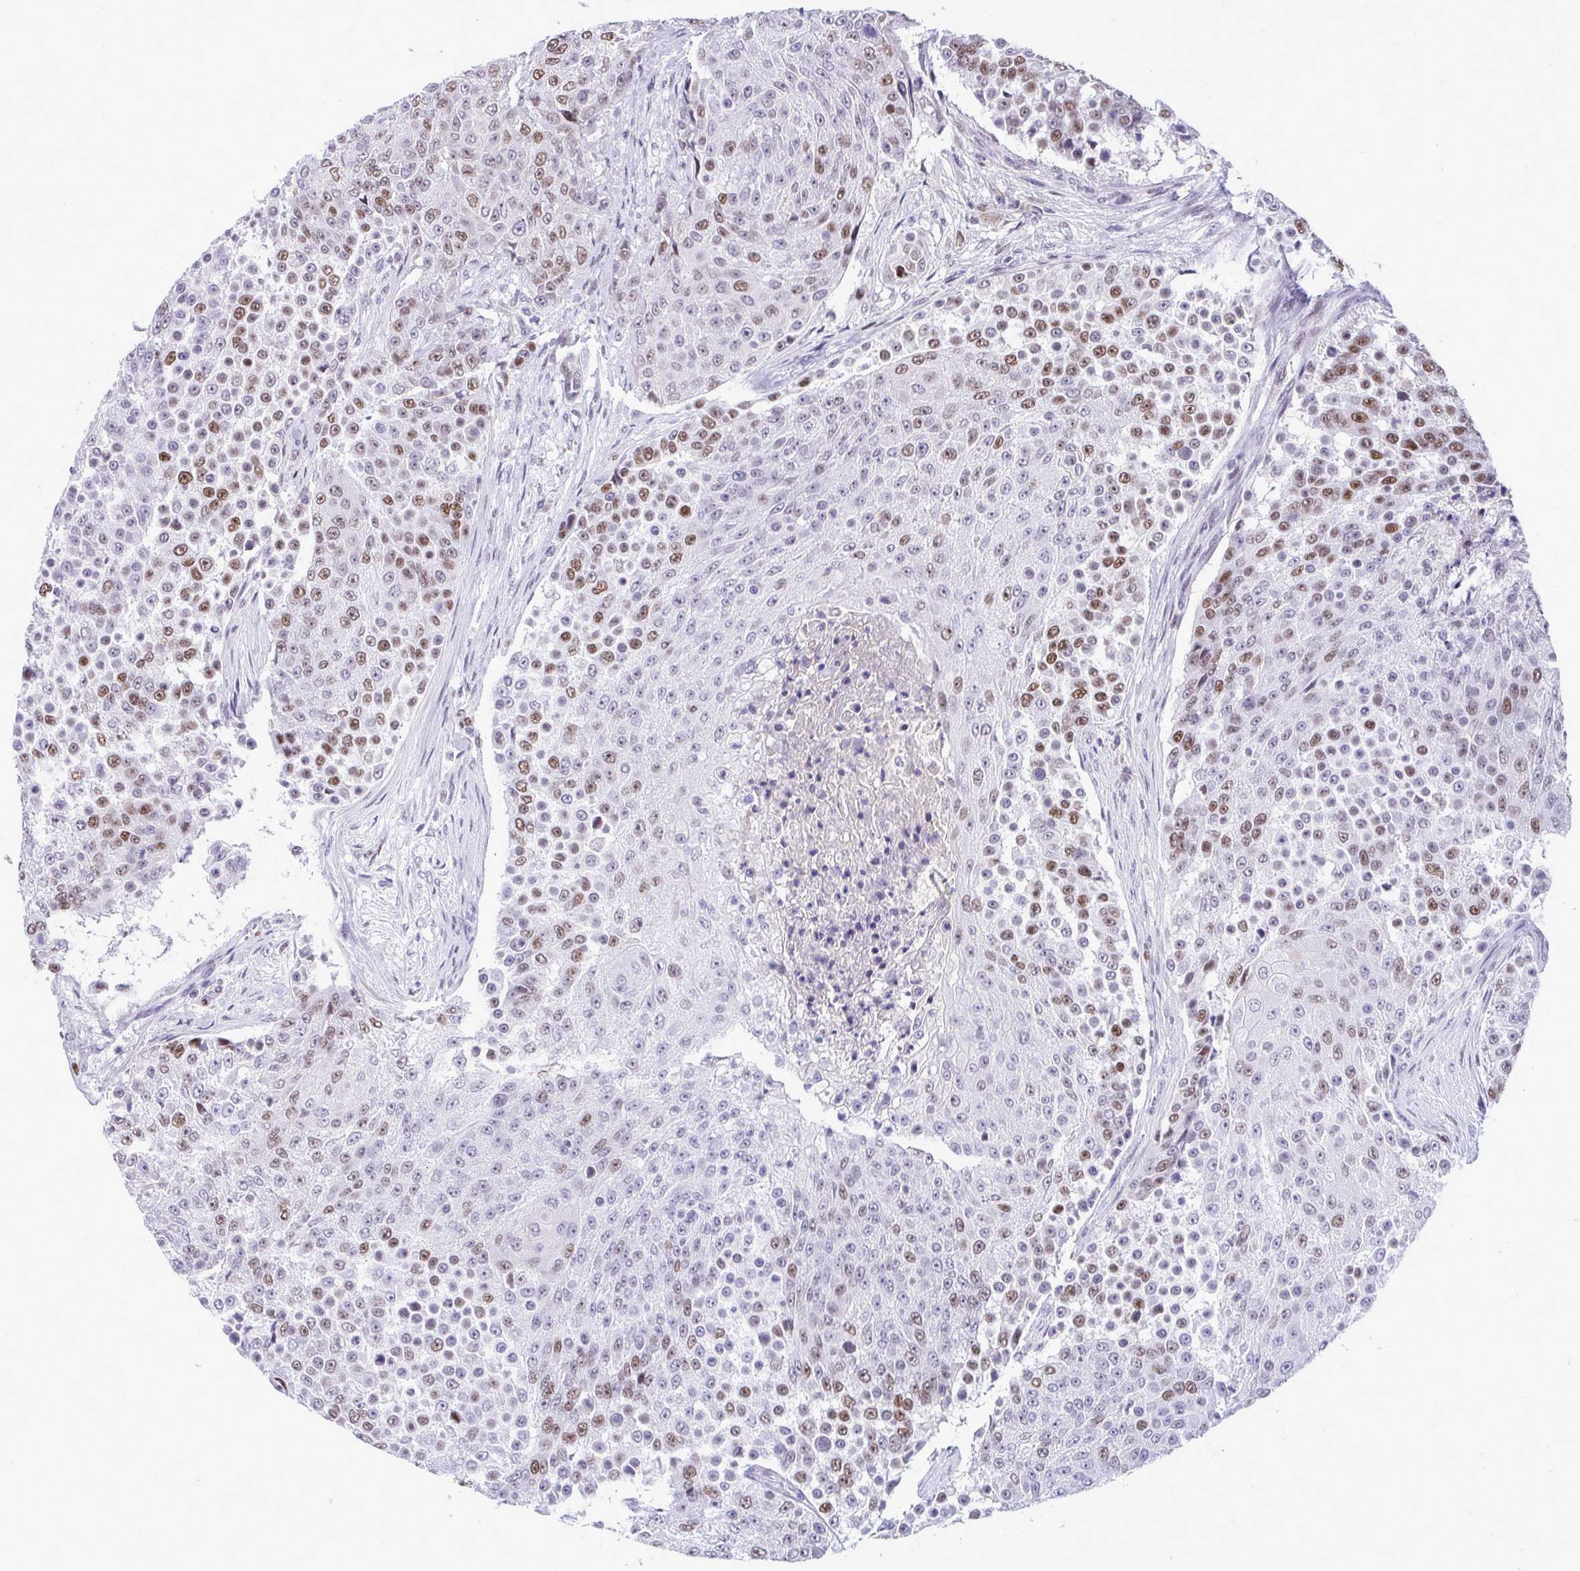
{"staining": {"intensity": "moderate", "quantity": "25%-75%", "location": "nuclear"}, "tissue": "urothelial cancer", "cell_type": "Tumor cells", "image_type": "cancer", "snomed": [{"axis": "morphology", "description": "Urothelial carcinoma, High grade"}, {"axis": "topography", "description": "Urinary bladder"}], "caption": "Tumor cells reveal medium levels of moderate nuclear positivity in approximately 25%-75% of cells in human urothelial cancer.", "gene": "C1QL2", "patient": {"sex": "female", "age": 63}}